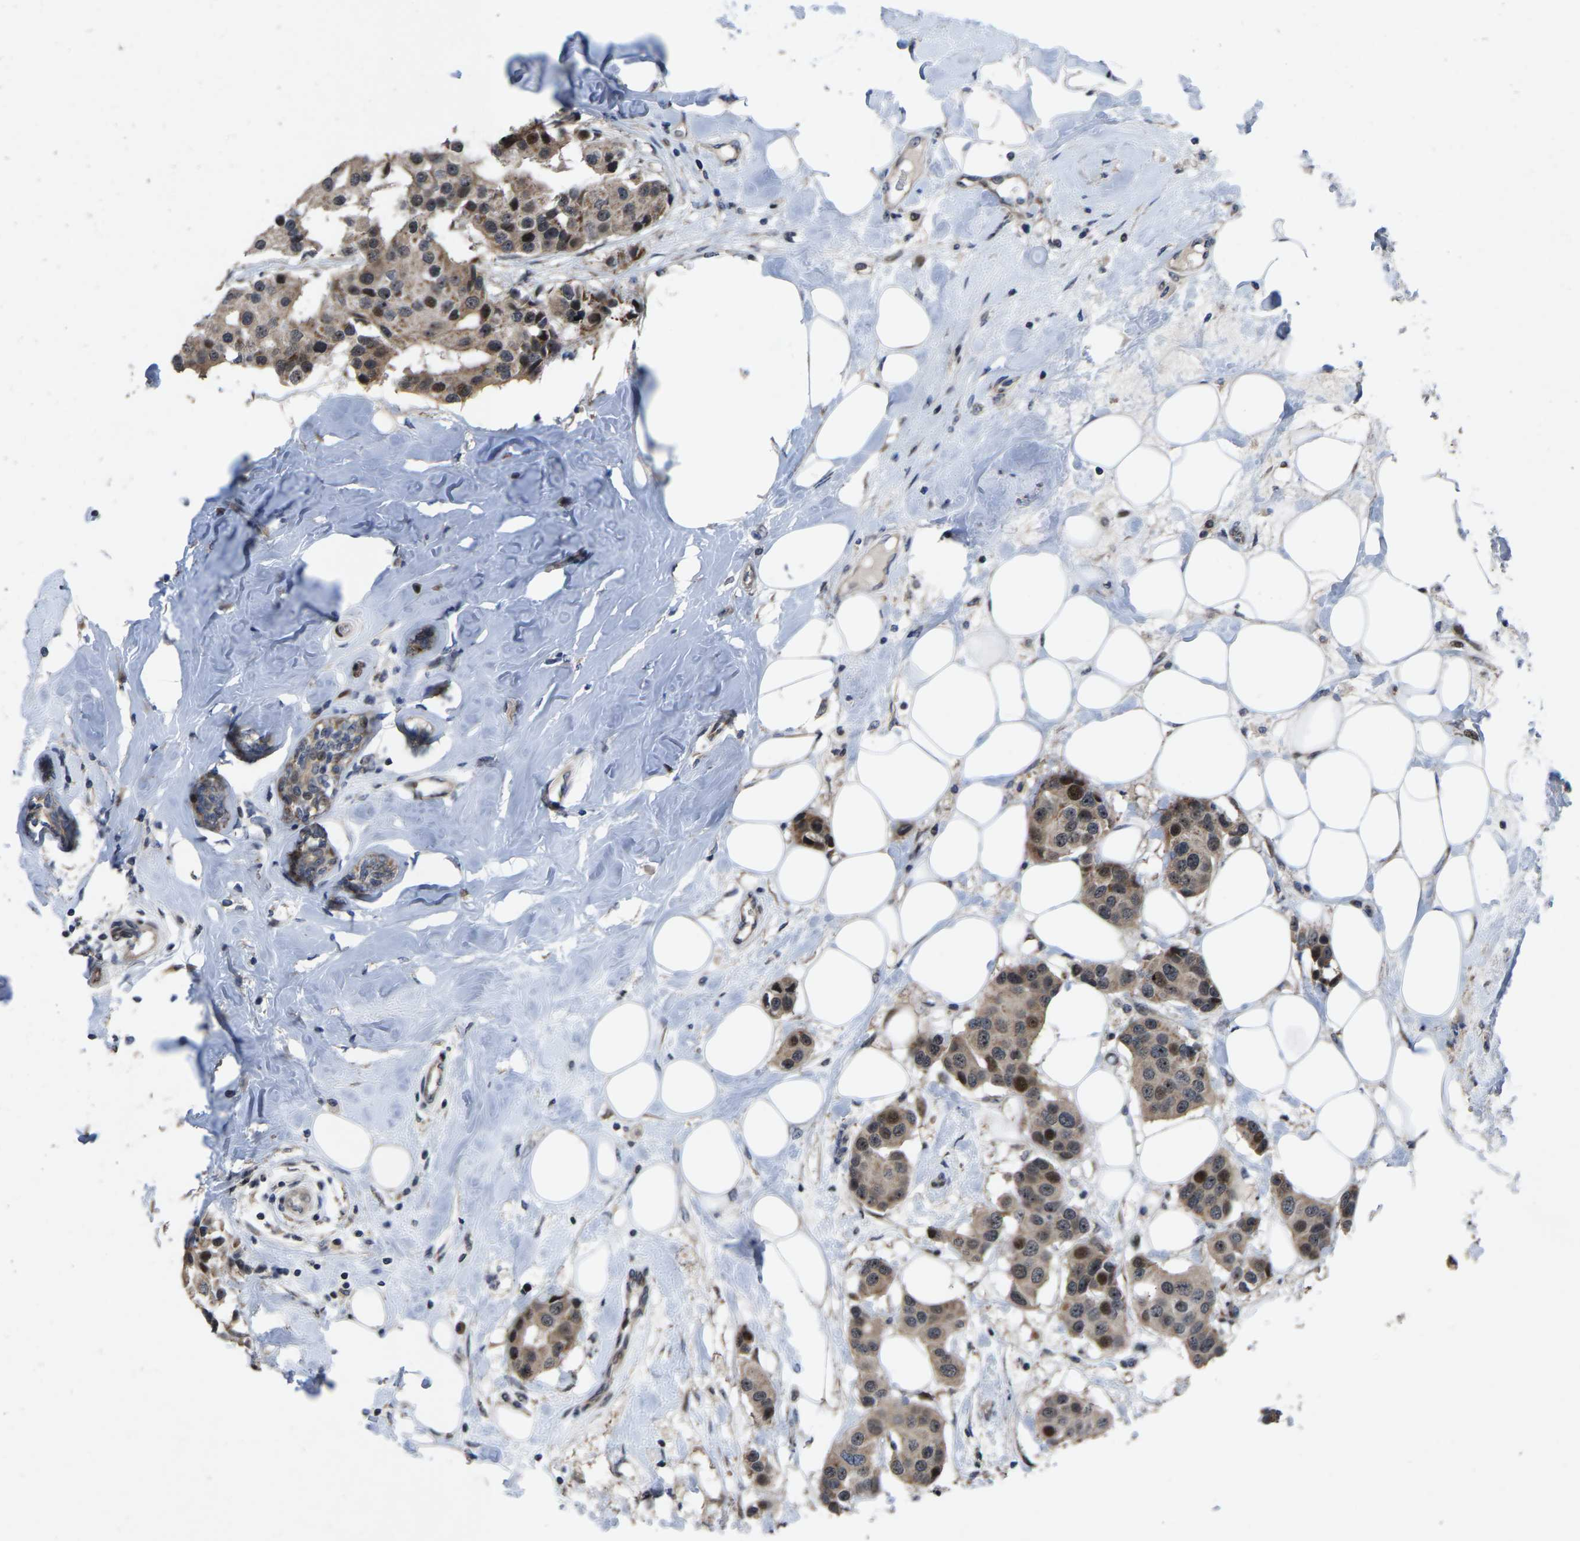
{"staining": {"intensity": "moderate", "quantity": "25%-75%", "location": "cytoplasmic/membranous,nuclear"}, "tissue": "breast cancer", "cell_type": "Tumor cells", "image_type": "cancer", "snomed": [{"axis": "morphology", "description": "Normal tissue, NOS"}, {"axis": "morphology", "description": "Duct carcinoma"}, {"axis": "topography", "description": "Breast"}], "caption": "Immunohistochemistry micrograph of neoplastic tissue: human breast cancer (intraductal carcinoma) stained using IHC exhibits medium levels of moderate protein expression localized specifically in the cytoplasmic/membranous and nuclear of tumor cells, appearing as a cytoplasmic/membranous and nuclear brown color.", "gene": "HAUS6", "patient": {"sex": "female", "age": 39}}